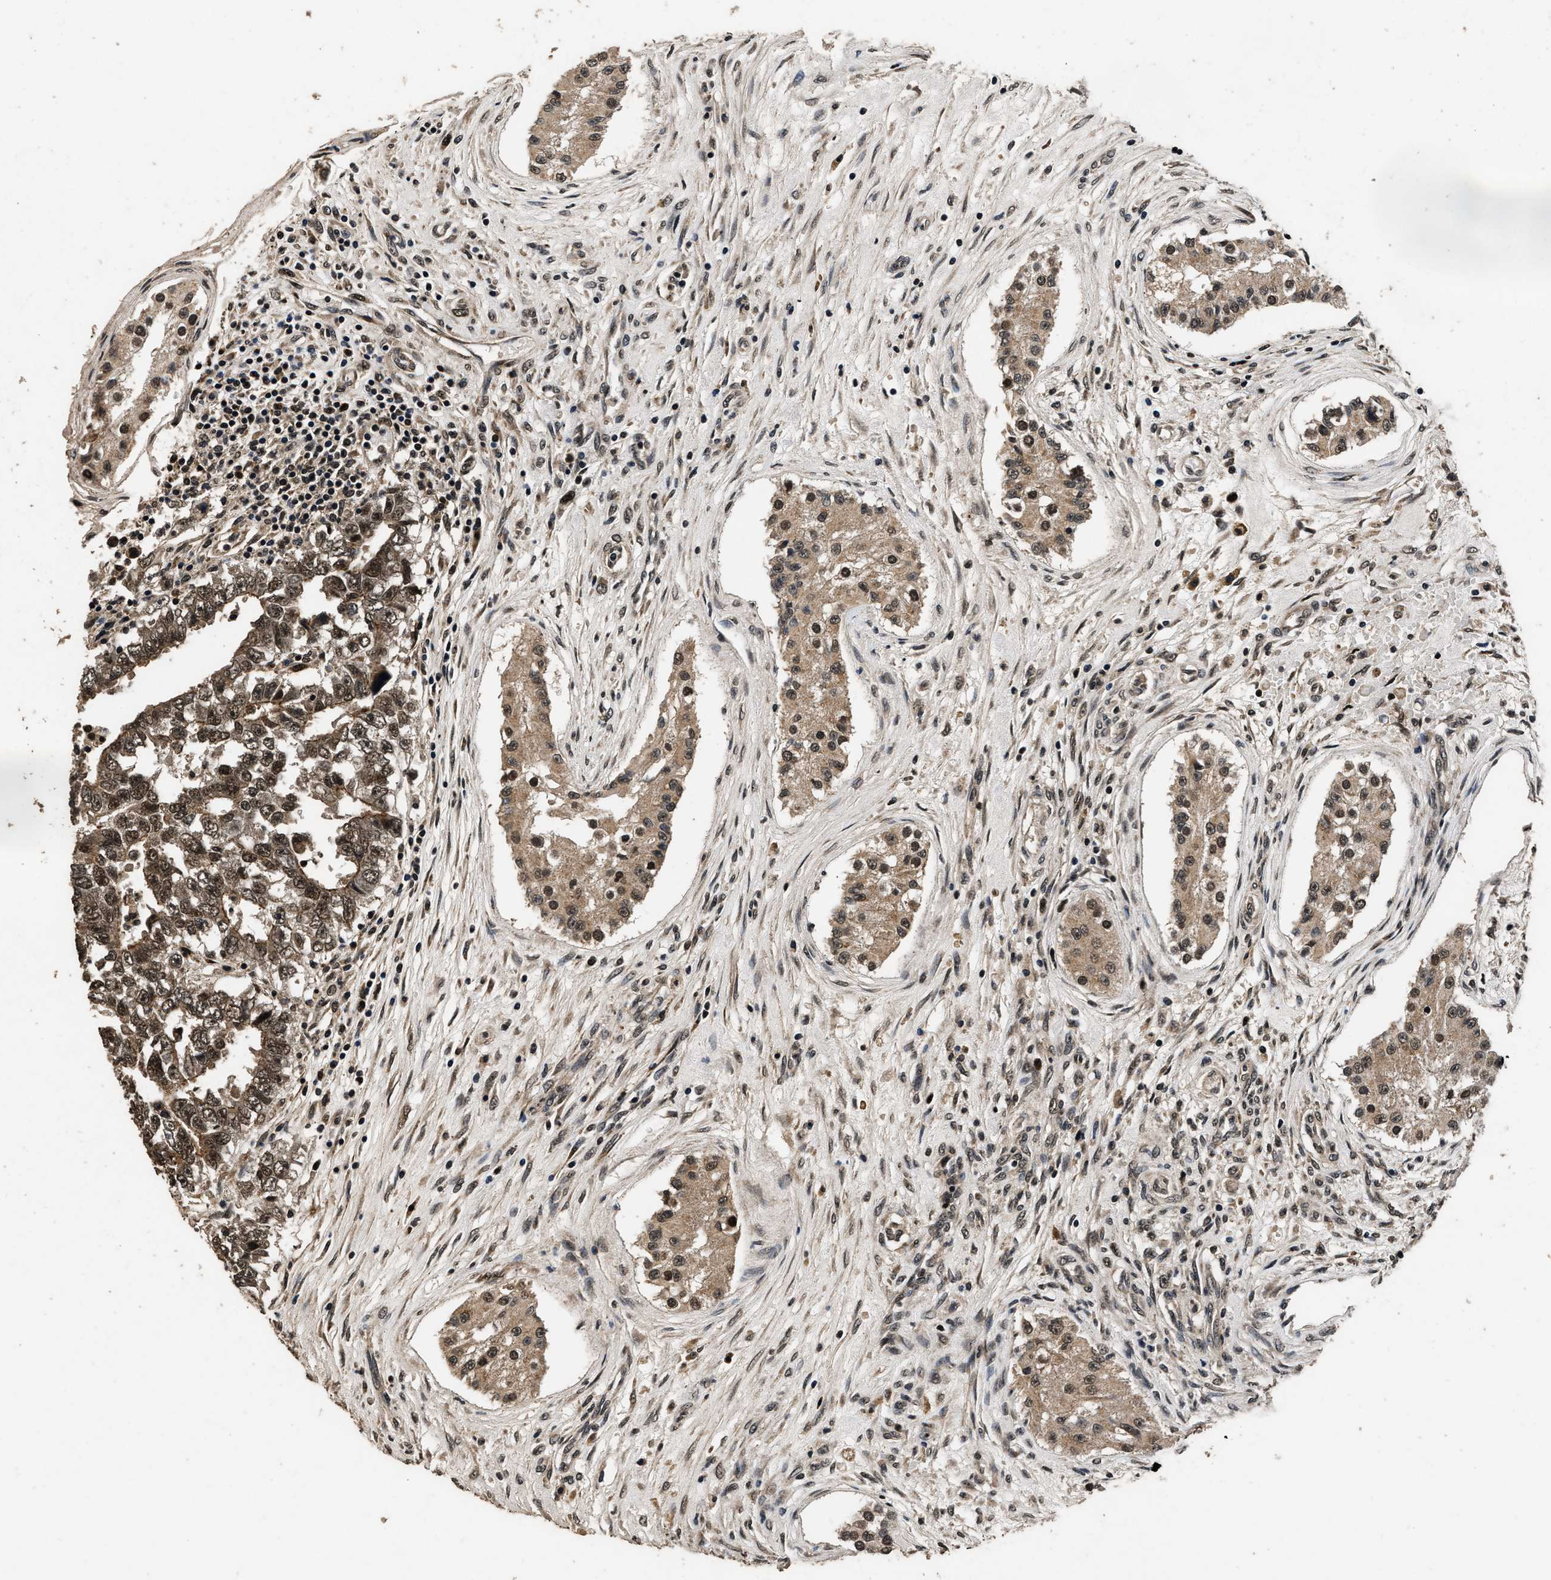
{"staining": {"intensity": "moderate", "quantity": ">75%", "location": "cytoplasmic/membranous,nuclear"}, "tissue": "testis cancer", "cell_type": "Tumor cells", "image_type": "cancer", "snomed": [{"axis": "morphology", "description": "Carcinoma, Embryonal, NOS"}, {"axis": "topography", "description": "Testis"}], "caption": "Testis embryonal carcinoma stained for a protein (brown) shows moderate cytoplasmic/membranous and nuclear positive positivity in about >75% of tumor cells.", "gene": "CSTF1", "patient": {"sex": "male", "age": 25}}